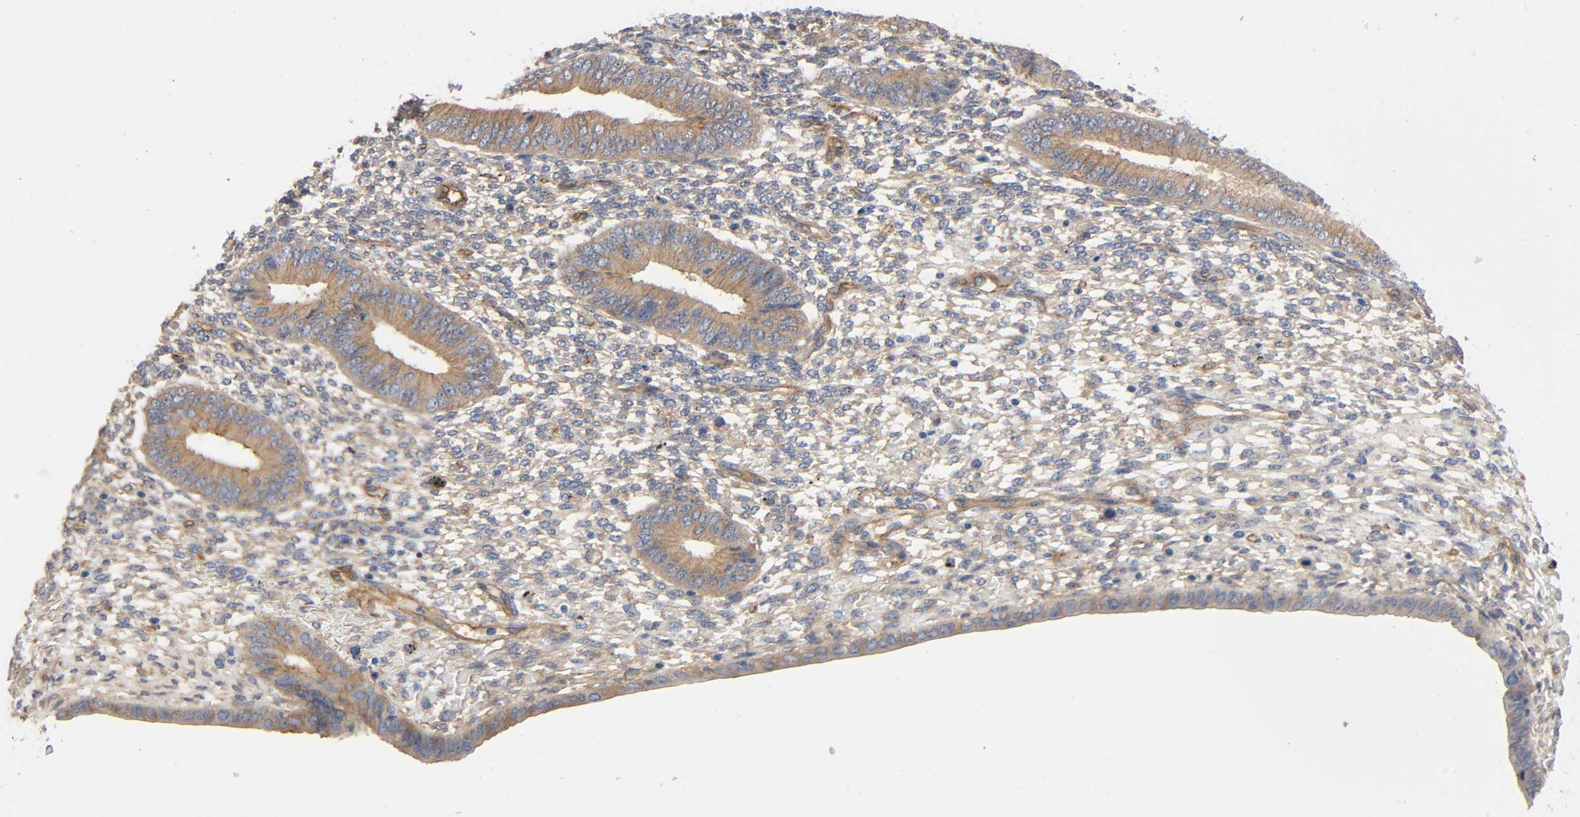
{"staining": {"intensity": "weak", "quantity": "<25%", "location": "cytoplasmic/membranous"}, "tissue": "endometrium", "cell_type": "Cells in endometrial stroma", "image_type": "normal", "snomed": [{"axis": "morphology", "description": "Normal tissue, NOS"}, {"axis": "topography", "description": "Endometrium"}], "caption": "The IHC photomicrograph has no significant positivity in cells in endometrial stroma of endometrium. (DAB immunohistochemistry visualized using brightfield microscopy, high magnification).", "gene": "MARS1", "patient": {"sex": "female", "age": 42}}